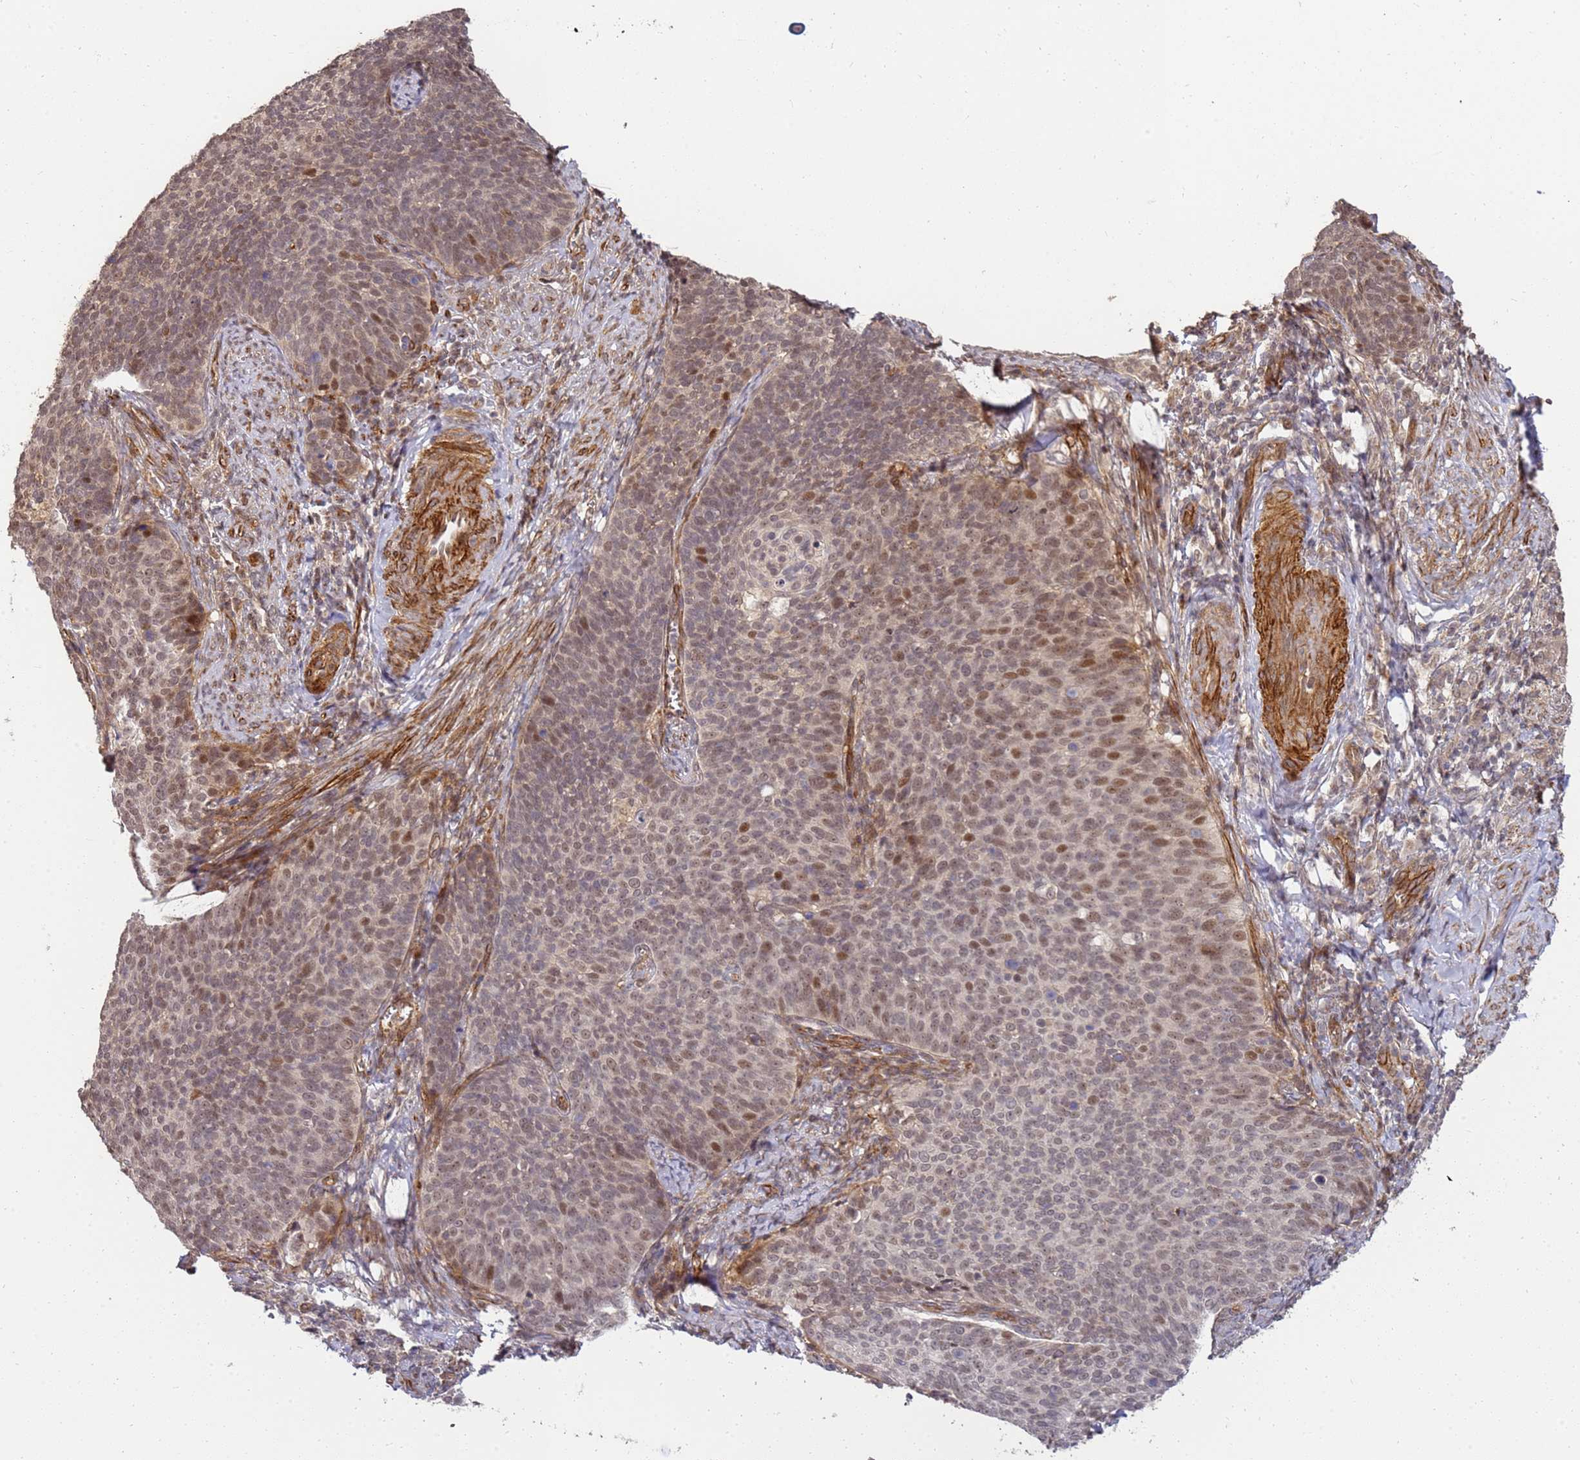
{"staining": {"intensity": "weak", "quantity": "25%-75%", "location": "nuclear"}, "tissue": "cervical cancer", "cell_type": "Tumor cells", "image_type": "cancer", "snomed": [{"axis": "morphology", "description": "Normal tissue, NOS"}, {"axis": "morphology", "description": "Squamous cell carcinoma, NOS"}, {"axis": "topography", "description": "Cervix"}], "caption": "Brown immunohistochemical staining in cervical squamous cell carcinoma reveals weak nuclear staining in about 25%-75% of tumor cells.", "gene": "ST18", "patient": {"sex": "female", "age": 39}}